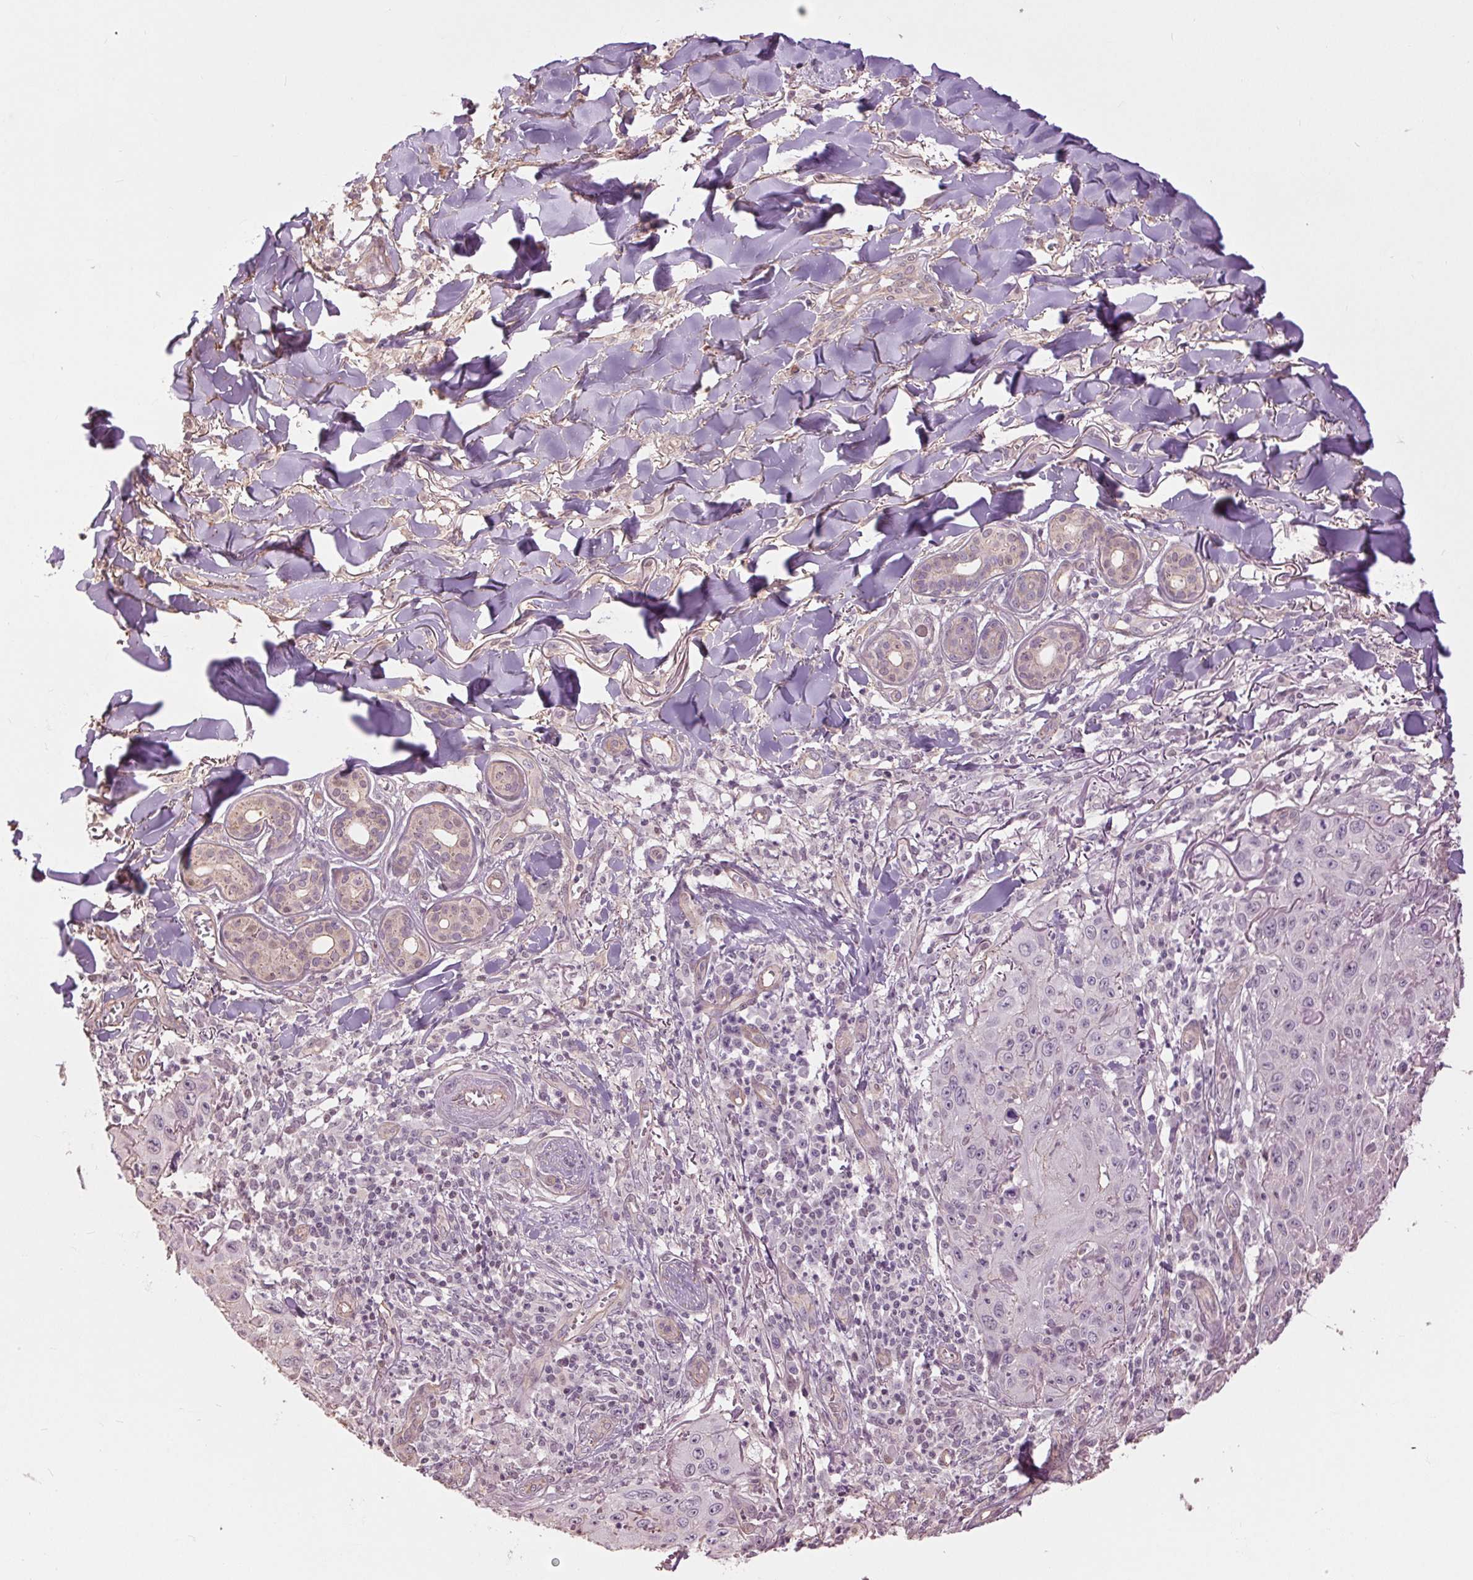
{"staining": {"intensity": "negative", "quantity": "none", "location": "none"}, "tissue": "skin cancer", "cell_type": "Tumor cells", "image_type": "cancer", "snomed": [{"axis": "morphology", "description": "Squamous cell carcinoma, NOS"}, {"axis": "topography", "description": "Skin"}], "caption": "High magnification brightfield microscopy of skin cancer stained with DAB (3,3'-diaminobenzidine) (brown) and counterstained with hematoxylin (blue): tumor cells show no significant staining. The staining is performed using DAB brown chromogen with nuclei counter-stained in using hematoxylin.", "gene": "PALM", "patient": {"sex": "male", "age": 75}}